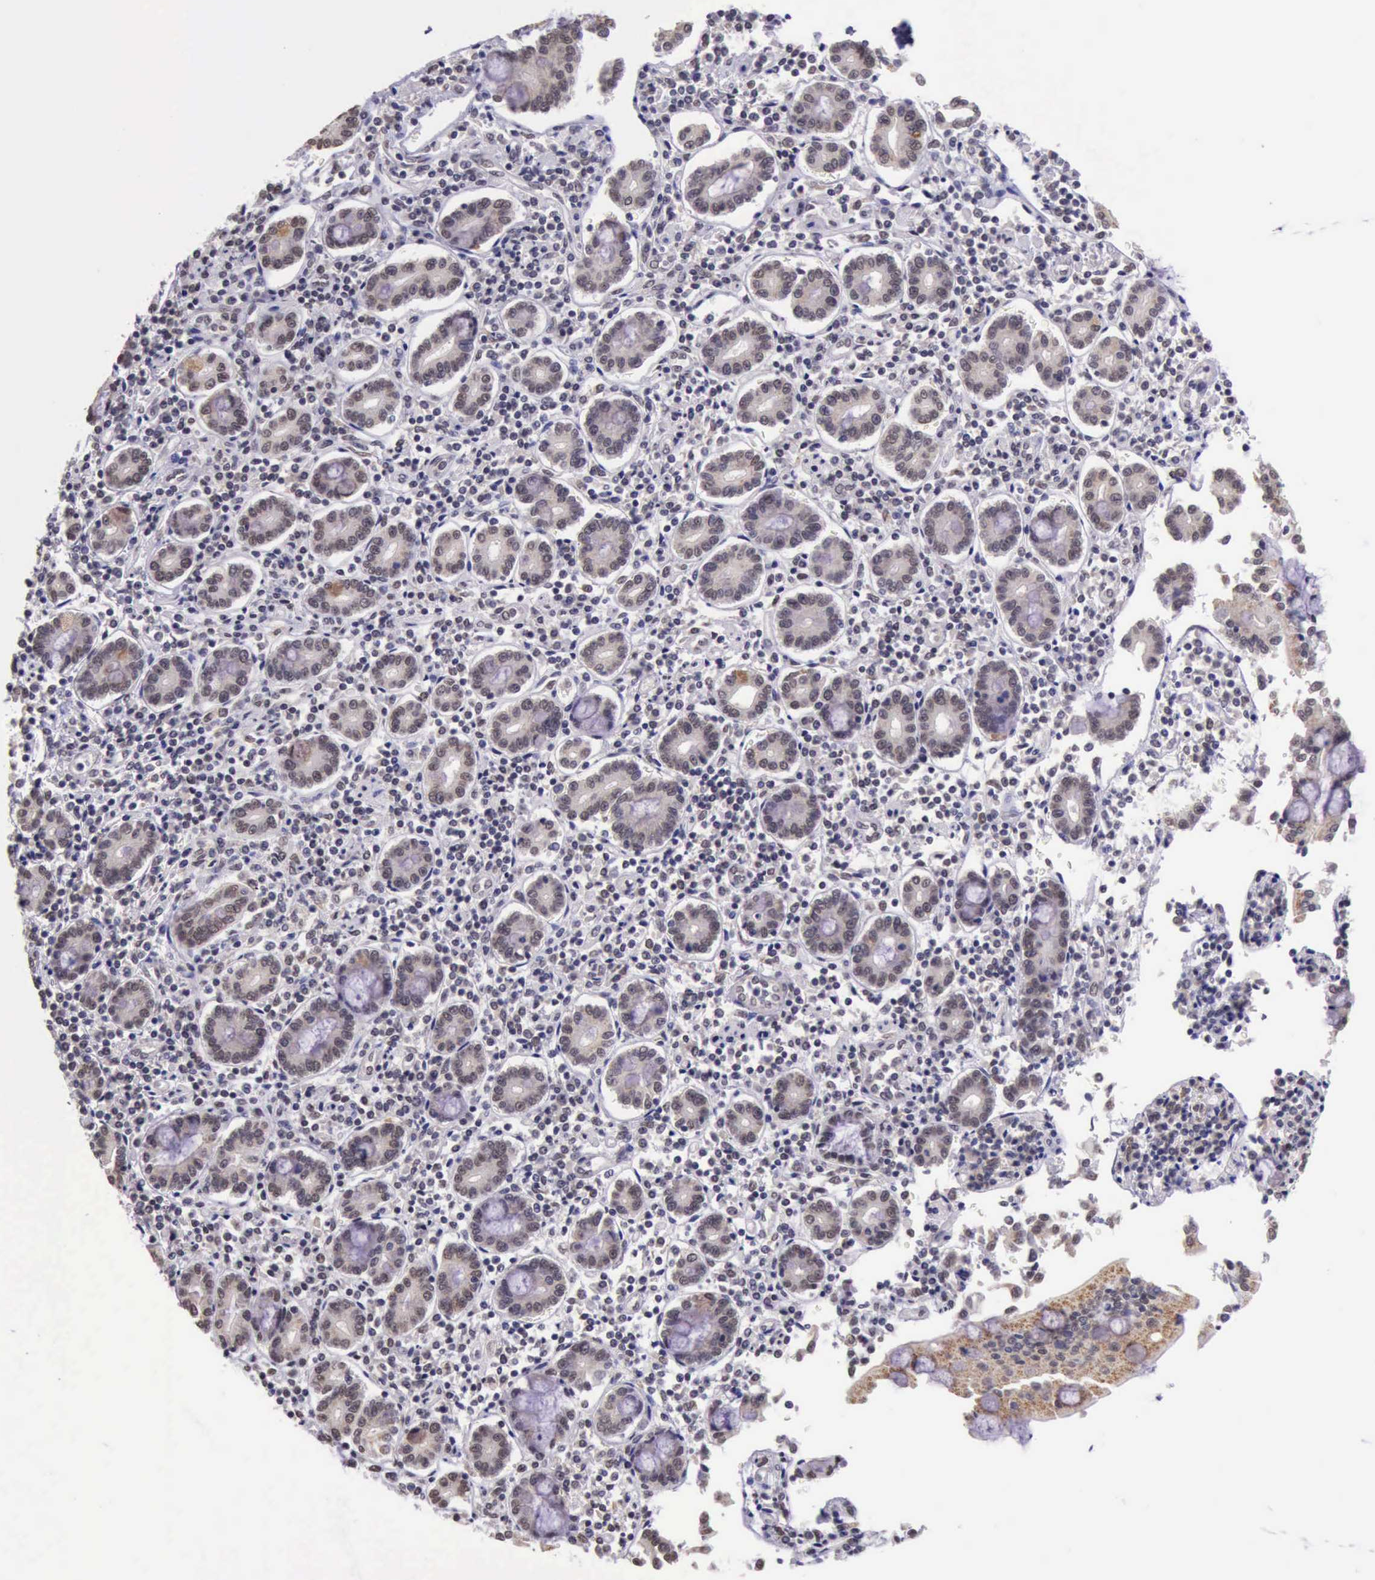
{"staining": {"intensity": "weak", "quantity": ">75%", "location": "cytoplasmic/membranous,nuclear"}, "tissue": "pancreatic cancer", "cell_type": "Tumor cells", "image_type": "cancer", "snomed": [{"axis": "morphology", "description": "Adenocarcinoma, NOS"}, {"axis": "topography", "description": "Pancreas"}], "caption": "Pancreatic cancer (adenocarcinoma) tissue exhibits weak cytoplasmic/membranous and nuclear staining in about >75% of tumor cells", "gene": "PRPF39", "patient": {"sex": "female", "age": 57}}